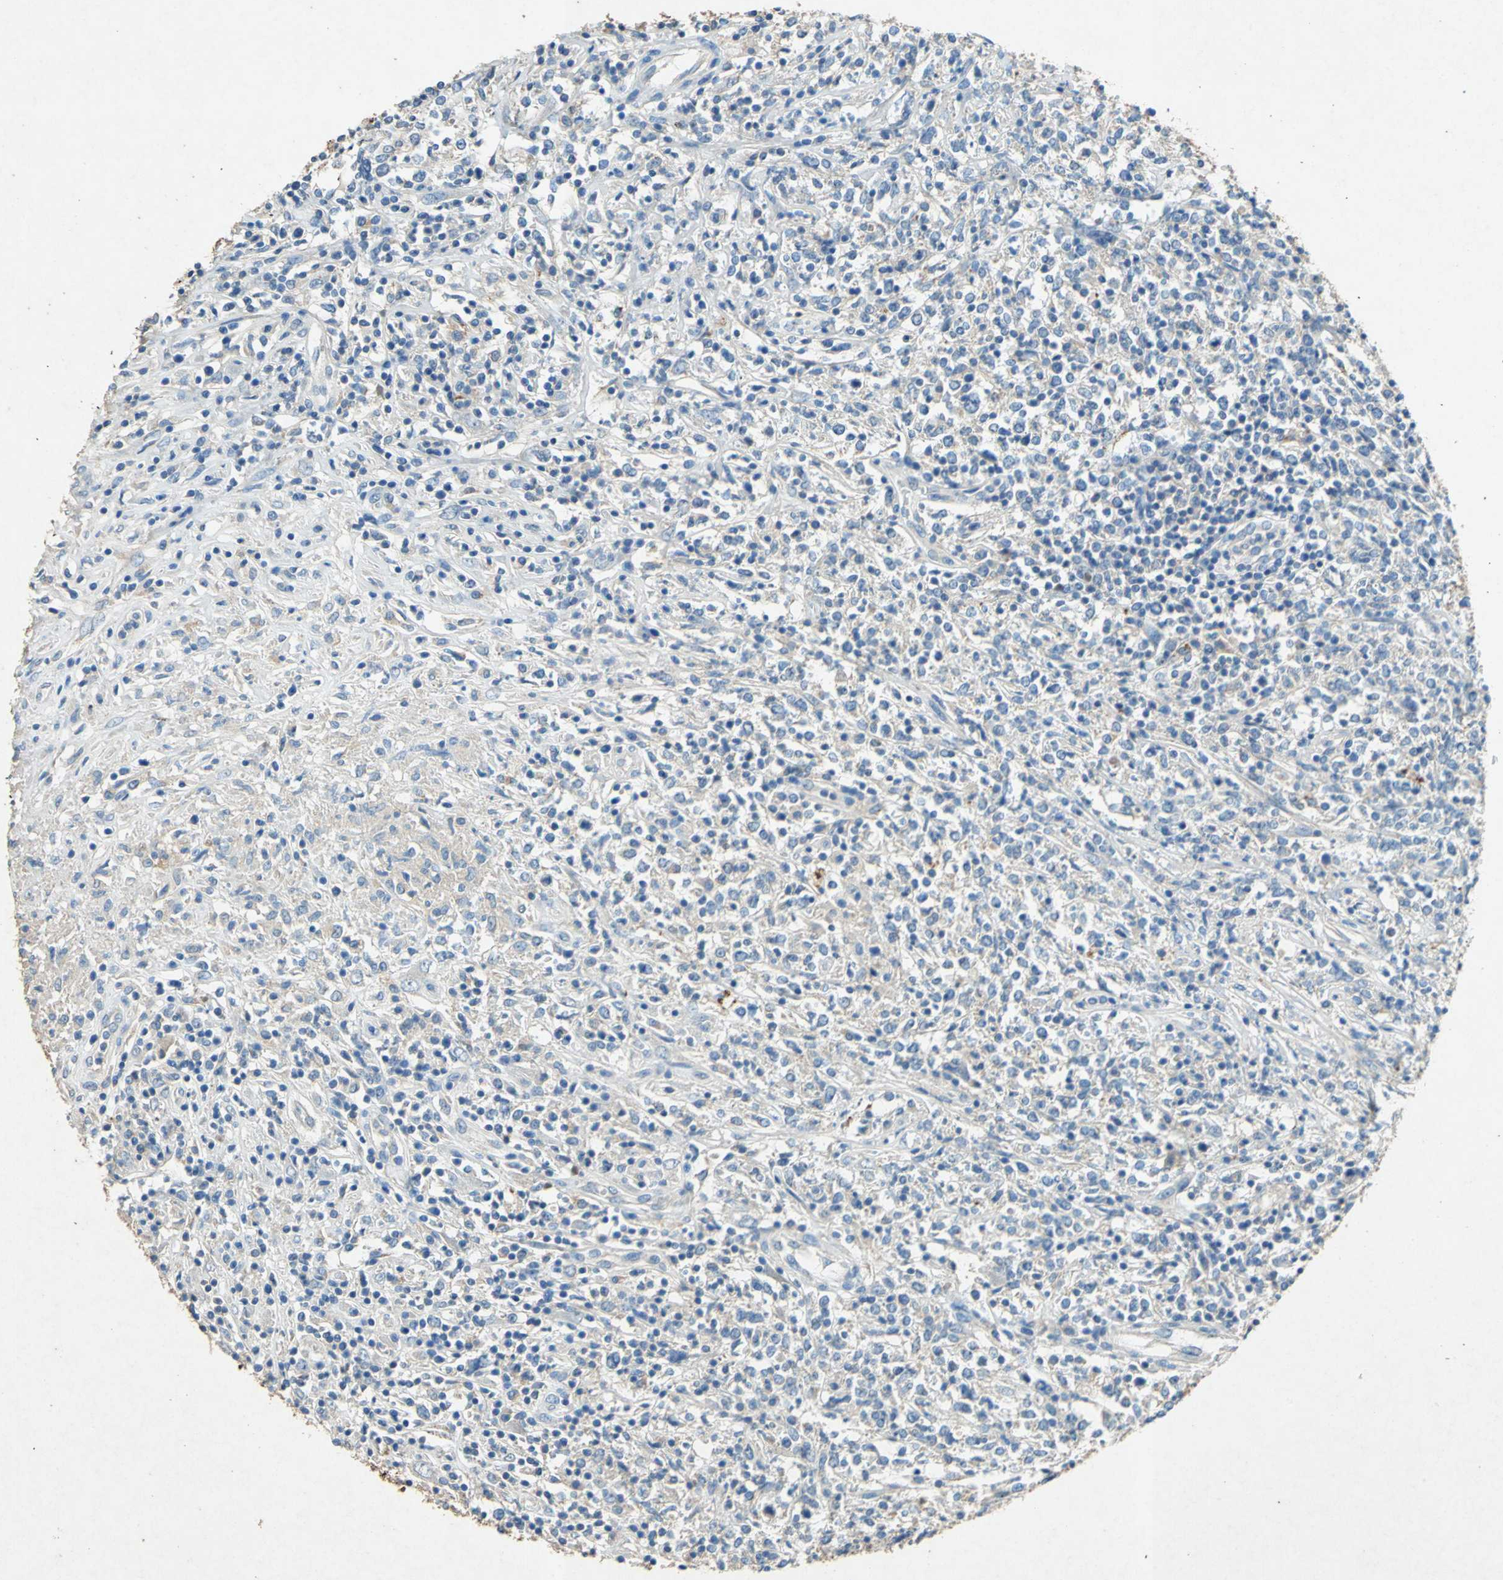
{"staining": {"intensity": "weak", "quantity": "25%-75%", "location": "cytoplasmic/membranous"}, "tissue": "lymphoma", "cell_type": "Tumor cells", "image_type": "cancer", "snomed": [{"axis": "morphology", "description": "Malignant lymphoma, non-Hodgkin's type, High grade"}, {"axis": "topography", "description": "Lymph node"}], "caption": "Immunohistochemistry staining of lymphoma, which demonstrates low levels of weak cytoplasmic/membranous positivity in approximately 25%-75% of tumor cells indicating weak cytoplasmic/membranous protein staining. The staining was performed using DAB (brown) for protein detection and nuclei were counterstained in hematoxylin (blue).", "gene": "ADAMTS5", "patient": {"sex": "female", "age": 84}}